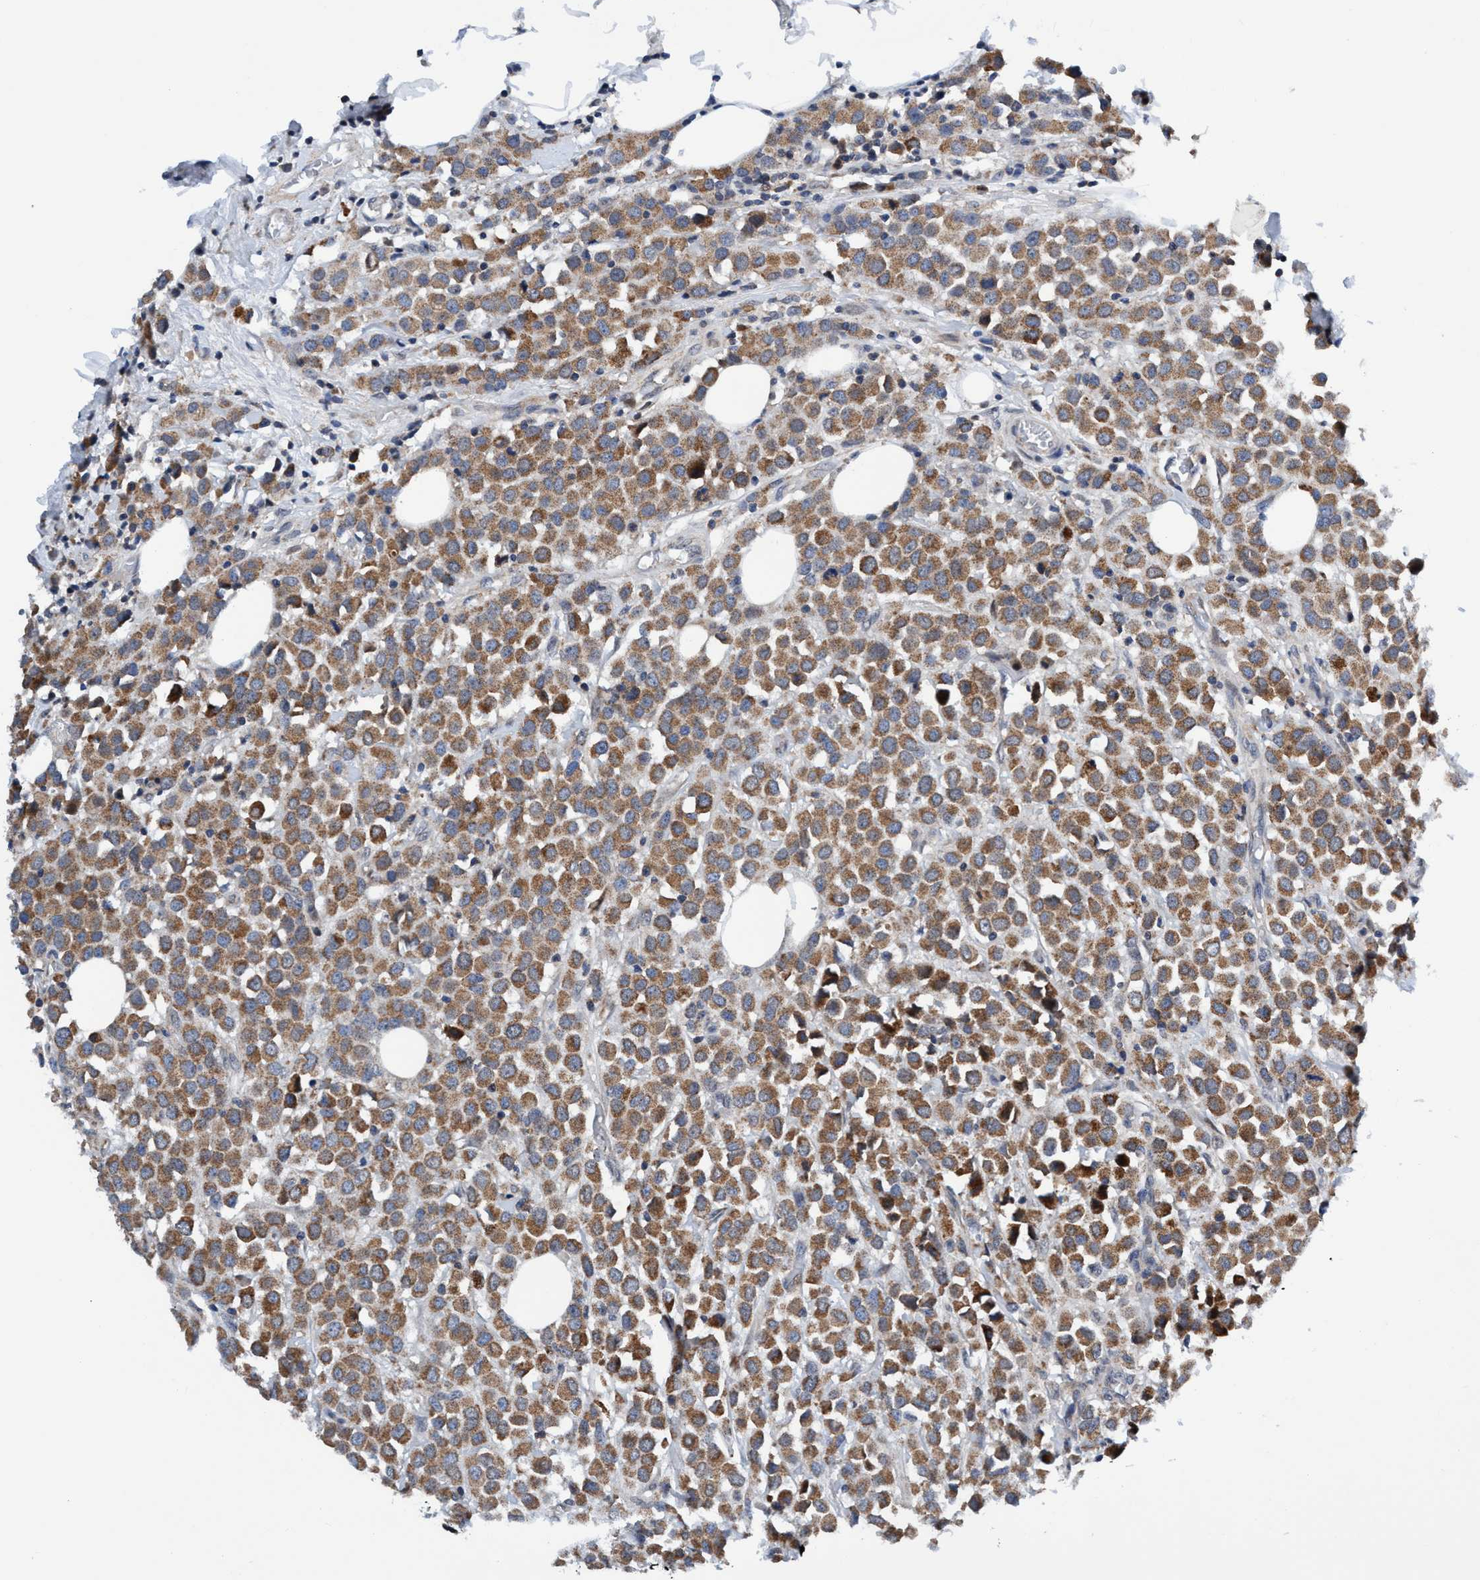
{"staining": {"intensity": "moderate", "quantity": ">75%", "location": "cytoplasmic/membranous"}, "tissue": "breast cancer", "cell_type": "Tumor cells", "image_type": "cancer", "snomed": [{"axis": "morphology", "description": "Duct carcinoma"}, {"axis": "topography", "description": "Breast"}], "caption": "Immunohistochemistry (IHC) of breast cancer demonstrates medium levels of moderate cytoplasmic/membranous staining in about >75% of tumor cells.", "gene": "AGAP2", "patient": {"sex": "female", "age": 61}}